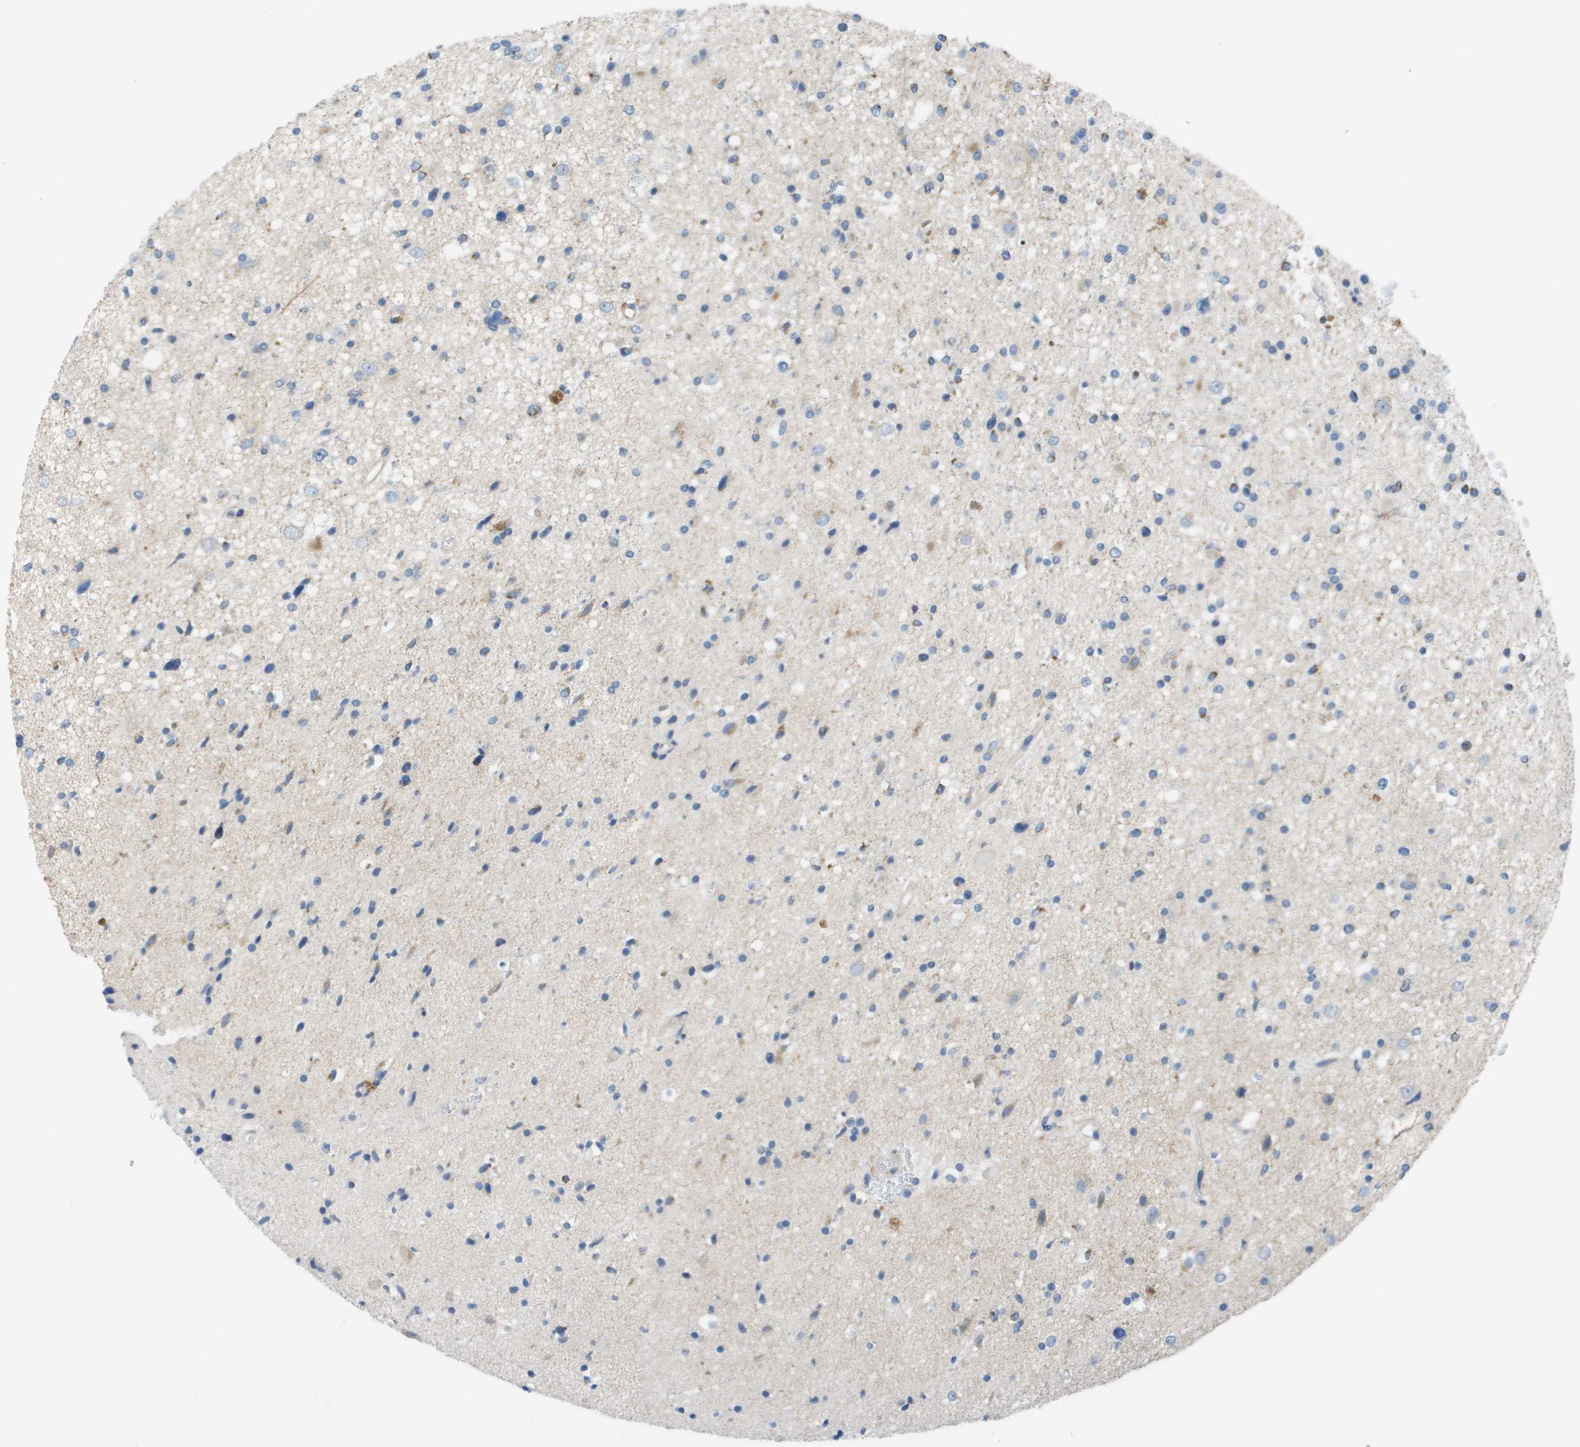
{"staining": {"intensity": "negative", "quantity": "none", "location": "none"}, "tissue": "glioma", "cell_type": "Tumor cells", "image_type": "cancer", "snomed": [{"axis": "morphology", "description": "Glioma, malignant, High grade"}, {"axis": "topography", "description": "Brain"}], "caption": "Immunohistochemistry micrograph of neoplastic tissue: glioma stained with DAB demonstrates no significant protein positivity in tumor cells.", "gene": "GALNT6", "patient": {"sex": "male", "age": 33}}